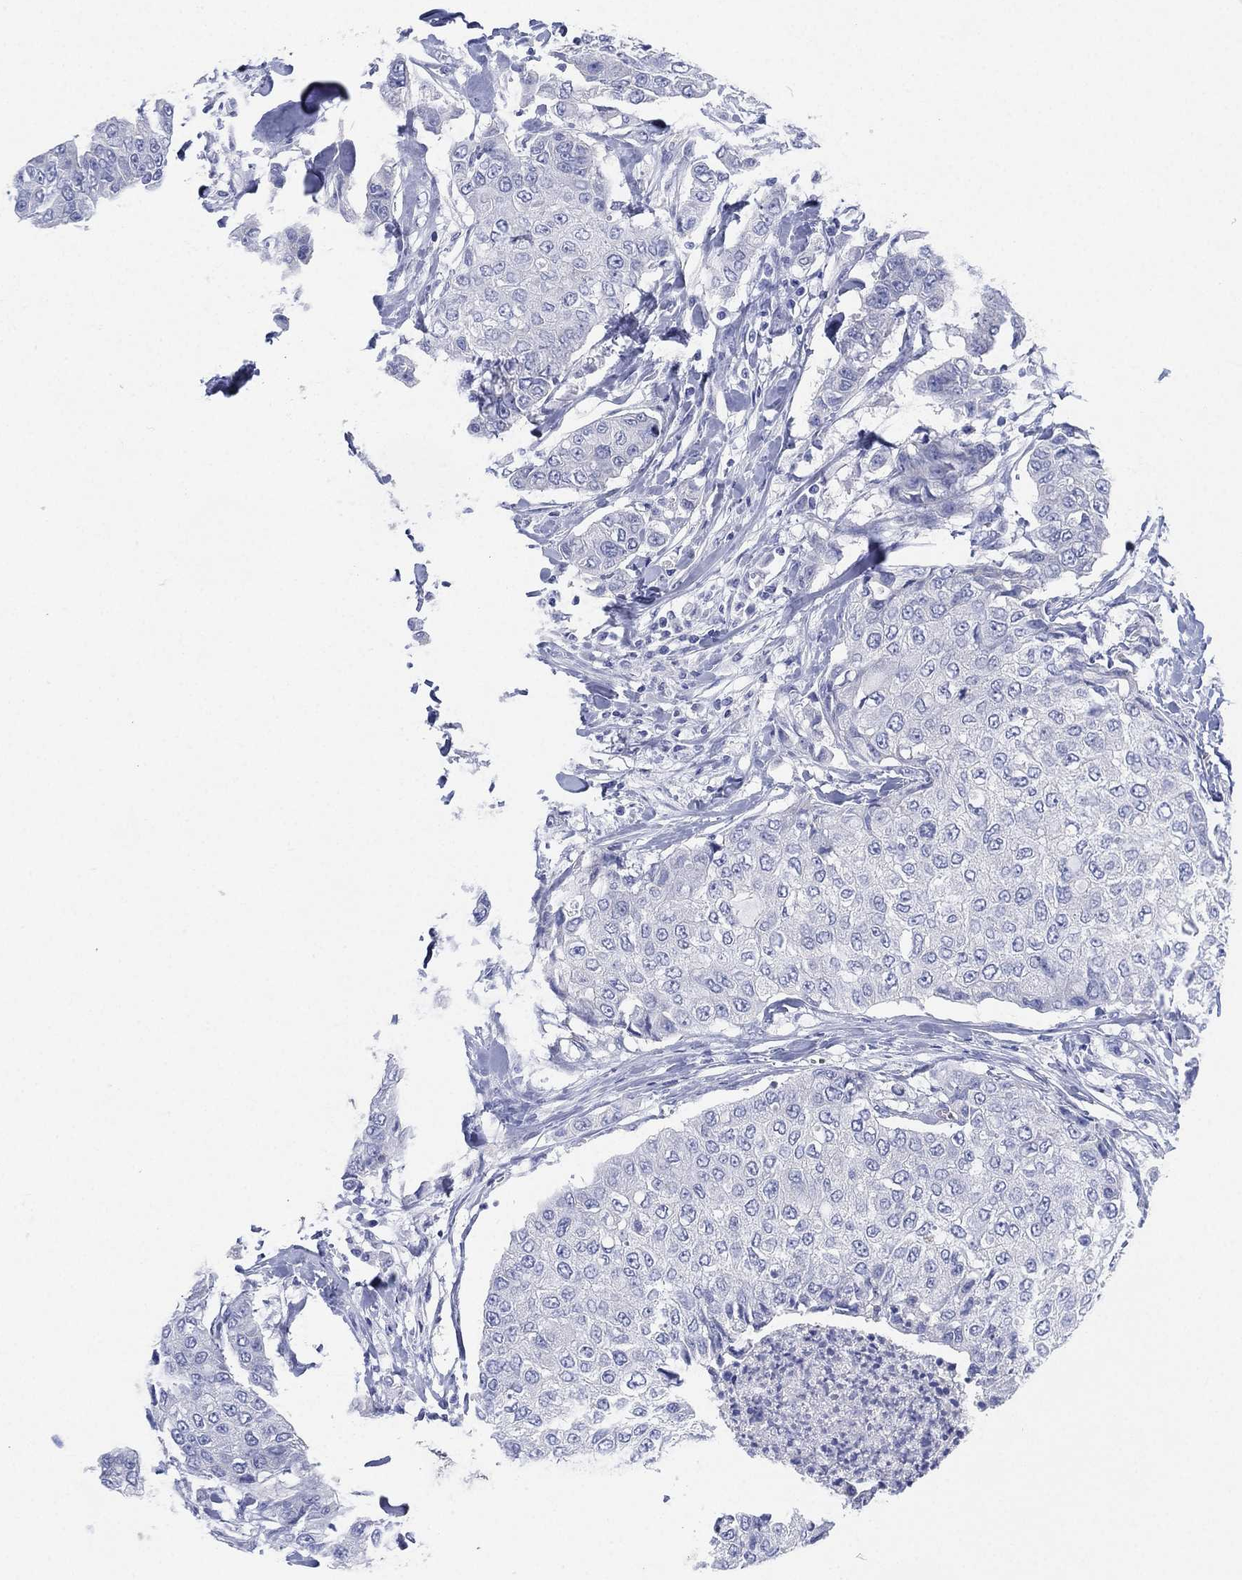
{"staining": {"intensity": "negative", "quantity": "none", "location": "none"}, "tissue": "breast cancer", "cell_type": "Tumor cells", "image_type": "cancer", "snomed": [{"axis": "morphology", "description": "Duct carcinoma"}, {"axis": "topography", "description": "Breast"}], "caption": "Human breast infiltrating ductal carcinoma stained for a protein using immunohistochemistry (IHC) shows no positivity in tumor cells.", "gene": "SLC9C2", "patient": {"sex": "female", "age": 27}}